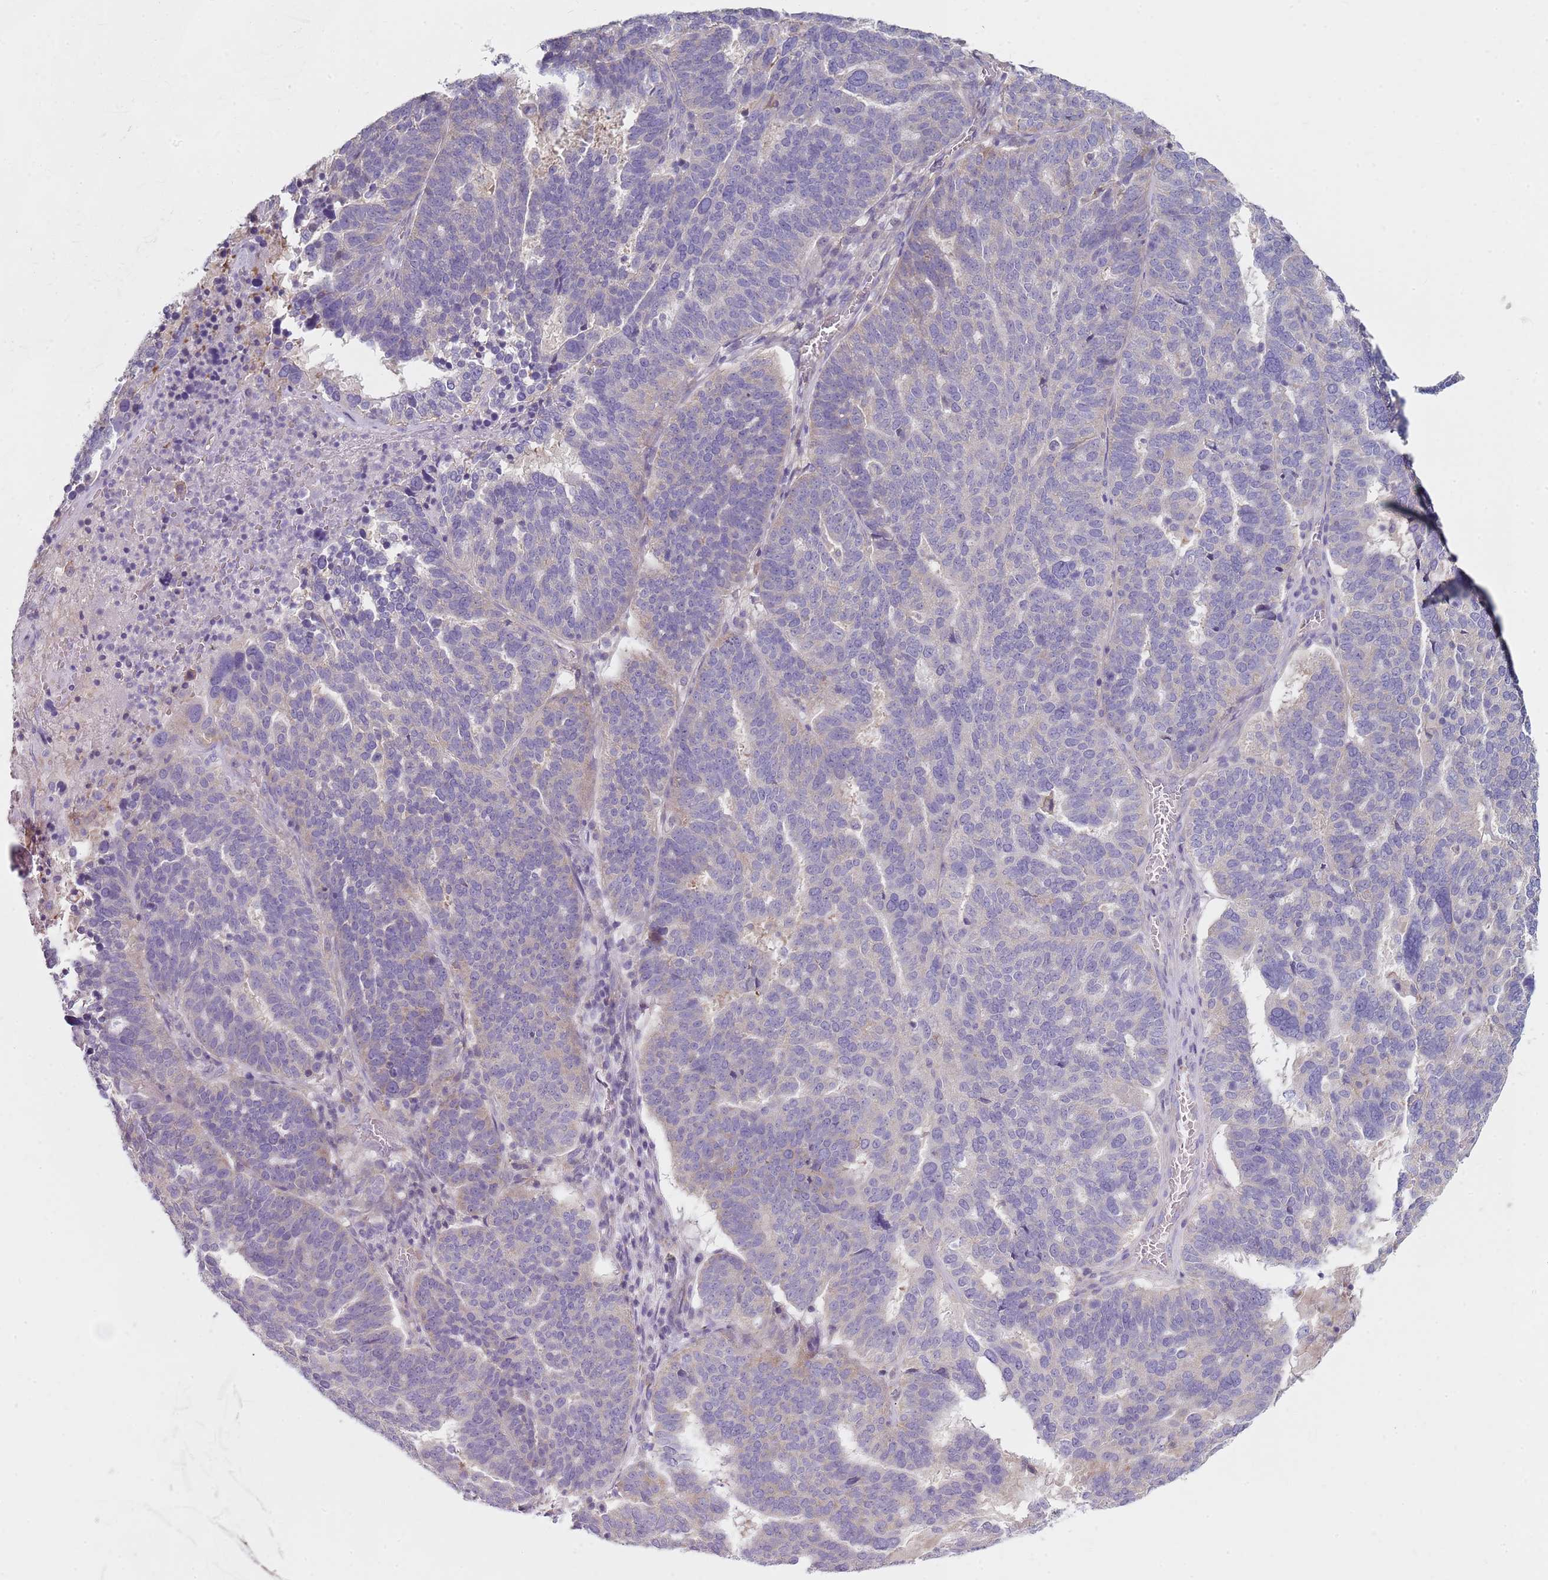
{"staining": {"intensity": "negative", "quantity": "none", "location": "none"}, "tissue": "ovarian cancer", "cell_type": "Tumor cells", "image_type": "cancer", "snomed": [{"axis": "morphology", "description": "Cystadenocarcinoma, serous, NOS"}, {"axis": "topography", "description": "Ovary"}], "caption": "Immunohistochemistry (IHC) micrograph of human serous cystadenocarcinoma (ovarian) stained for a protein (brown), which displays no staining in tumor cells.", "gene": "SLC26A6", "patient": {"sex": "female", "age": 59}}